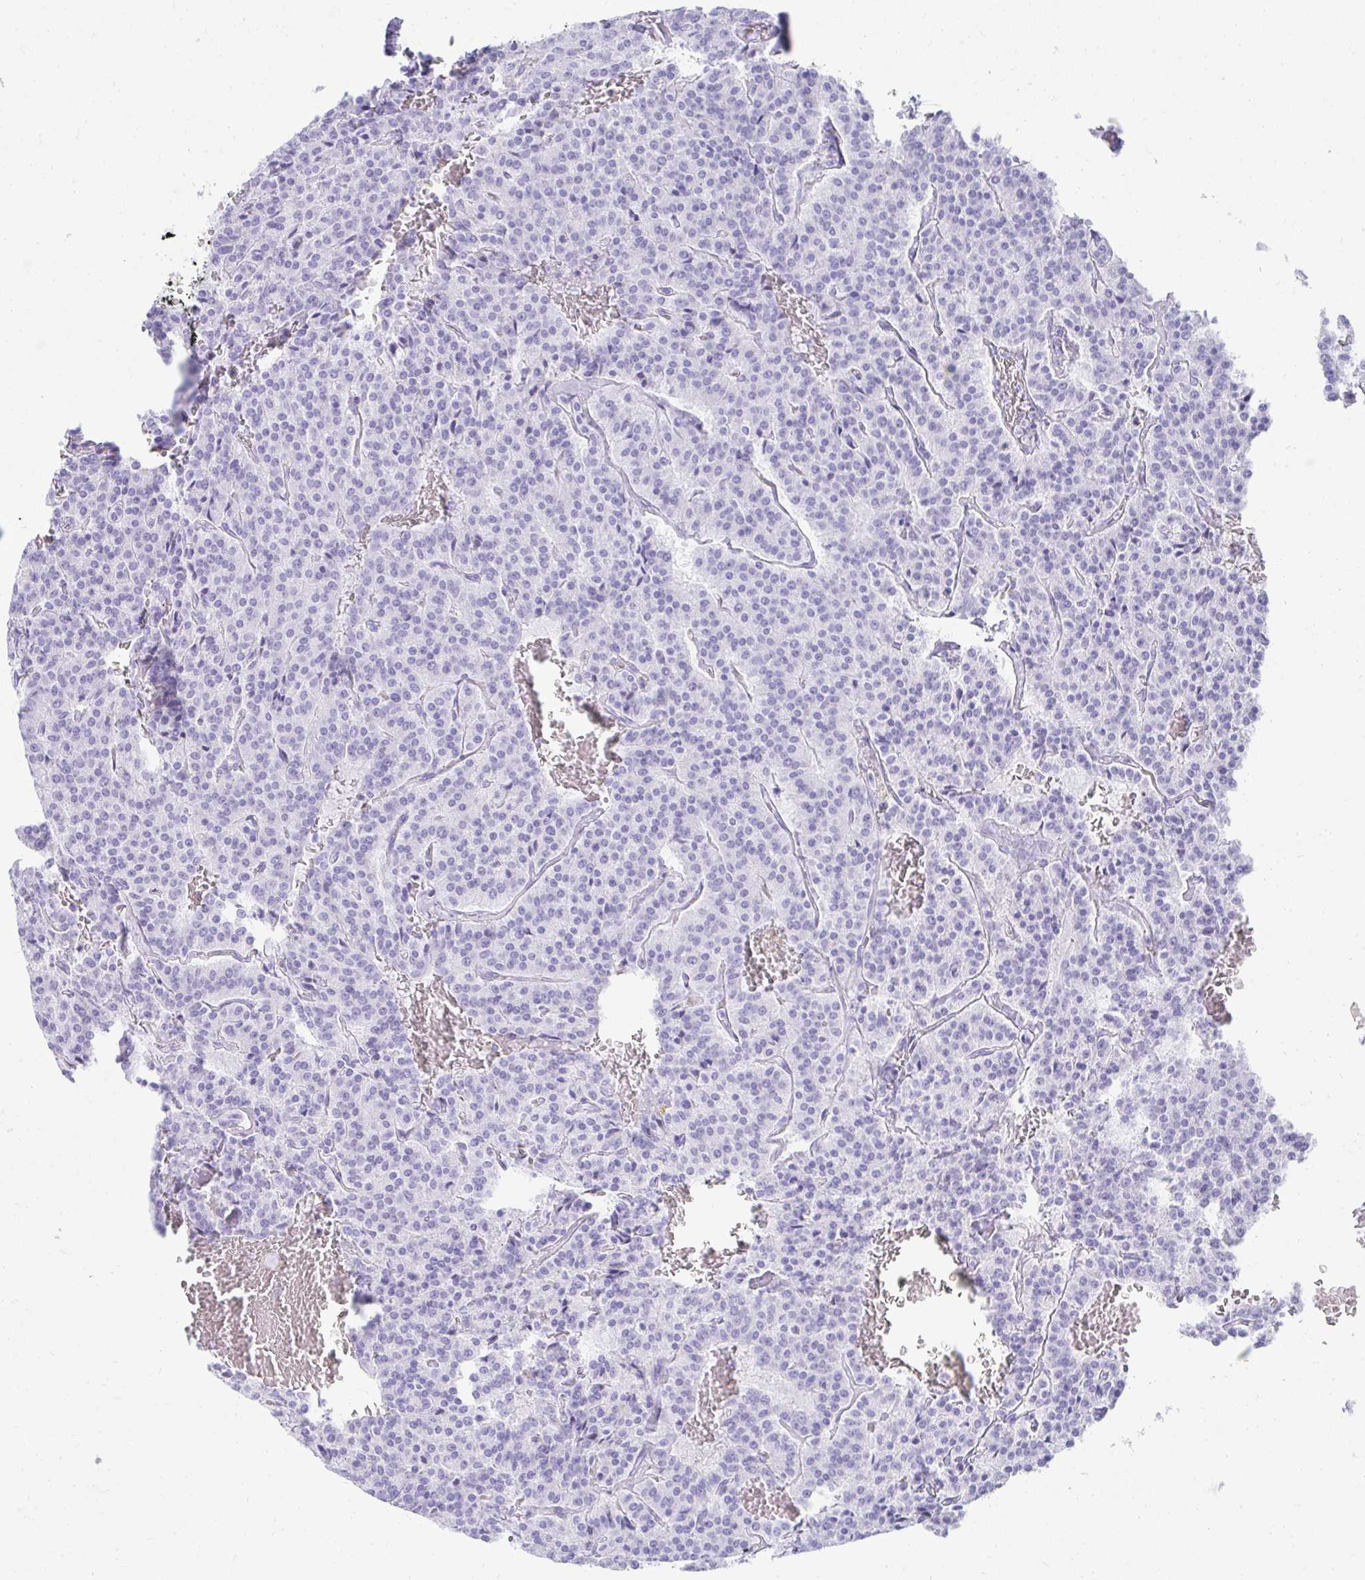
{"staining": {"intensity": "negative", "quantity": "none", "location": "none"}, "tissue": "carcinoid", "cell_type": "Tumor cells", "image_type": "cancer", "snomed": [{"axis": "morphology", "description": "Carcinoid, malignant, NOS"}, {"axis": "topography", "description": "Lung"}], "caption": "Carcinoid was stained to show a protein in brown. There is no significant staining in tumor cells.", "gene": "TNNT1", "patient": {"sex": "male", "age": 70}}